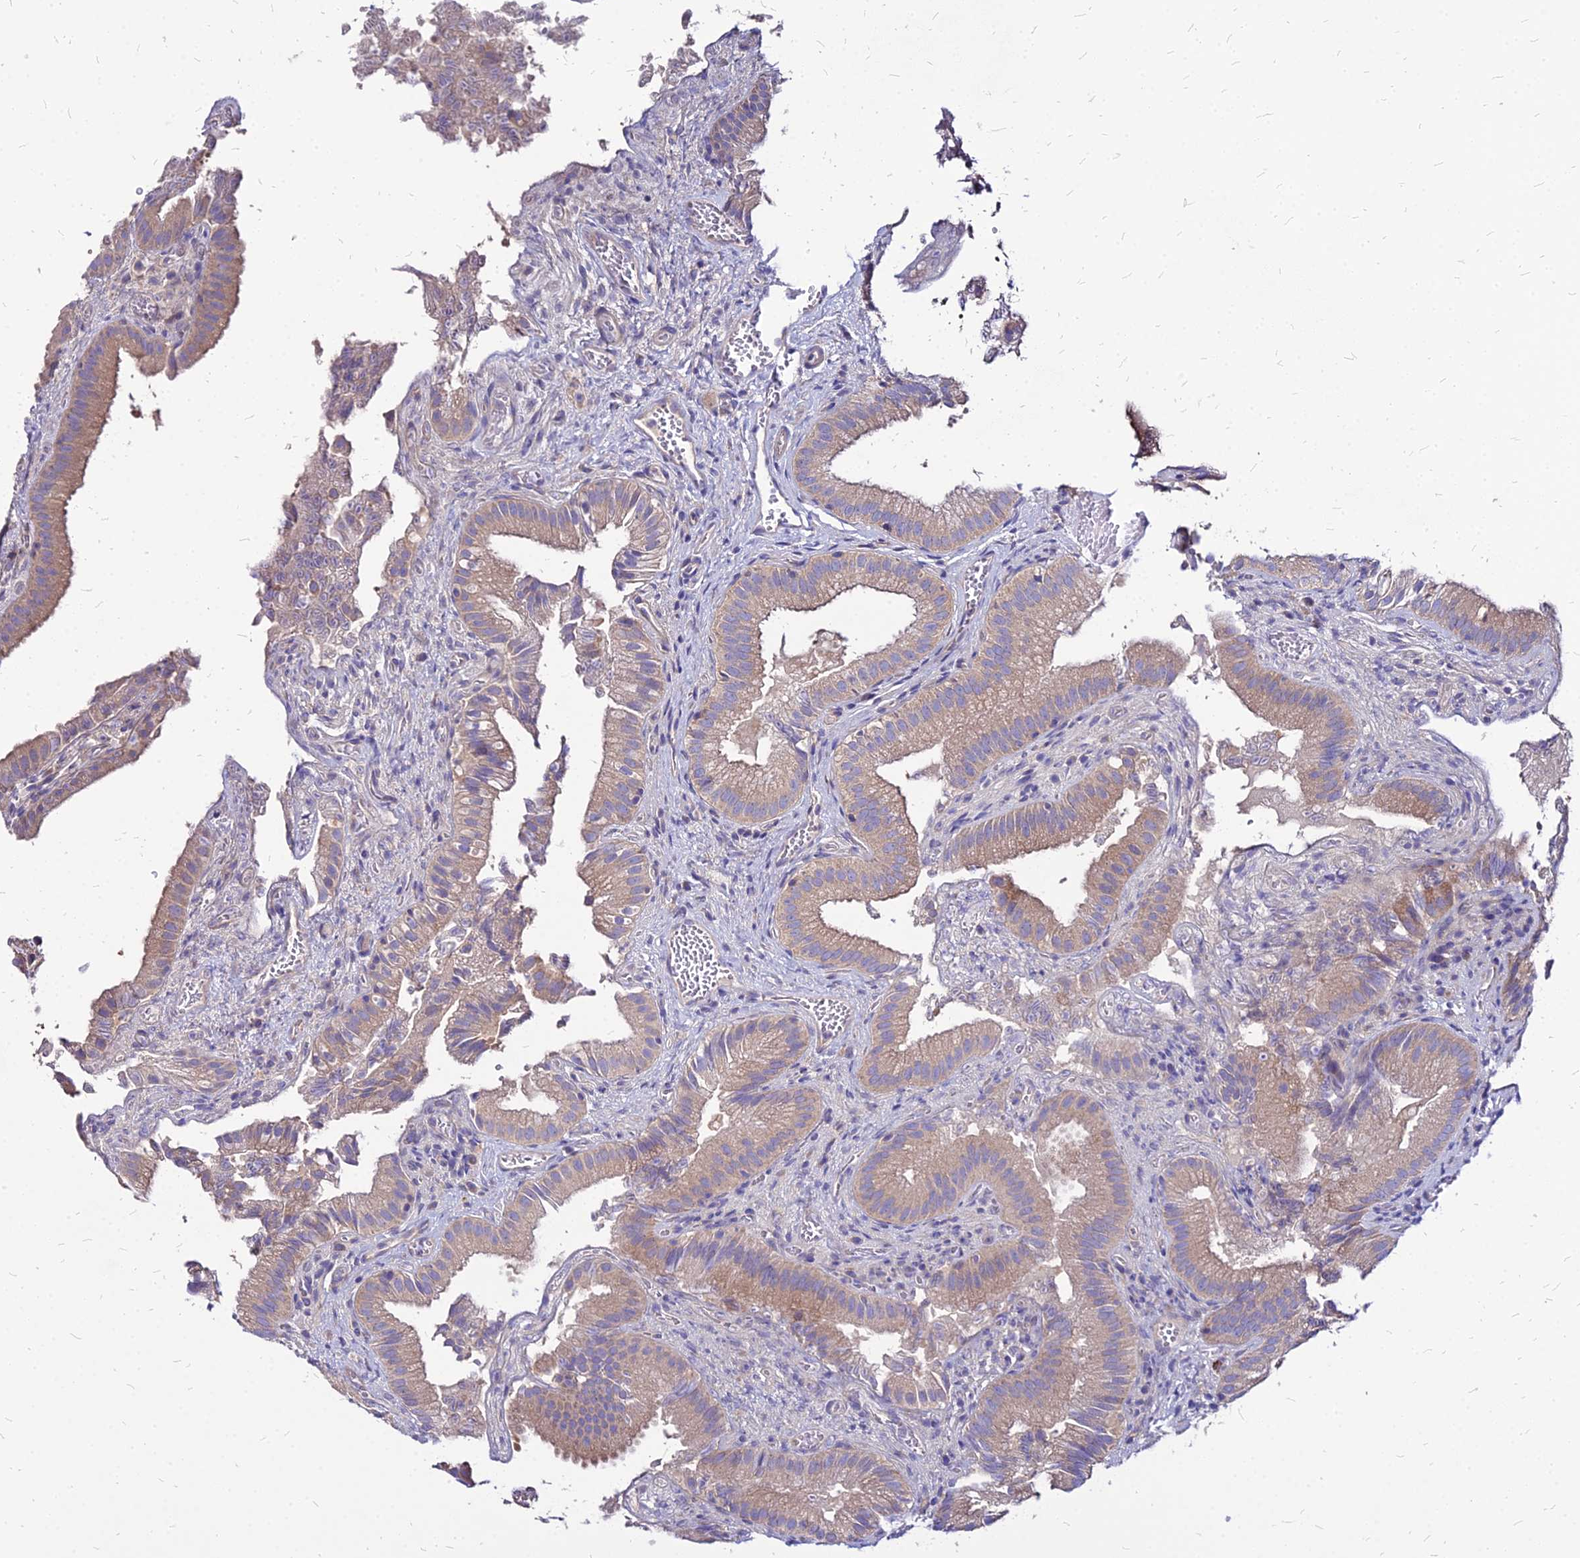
{"staining": {"intensity": "moderate", "quantity": ">75%", "location": "cytoplasmic/membranous"}, "tissue": "gallbladder", "cell_type": "Glandular cells", "image_type": "normal", "snomed": [{"axis": "morphology", "description": "Normal tissue, NOS"}, {"axis": "topography", "description": "Gallbladder"}], "caption": "The histopathology image exhibits a brown stain indicating the presence of a protein in the cytoplasmic/membranous of glandular cells in gallbladder. Using DAB (brown) and hematoxylin (blue) stains, captured at high magnification using brightfield microscopy.", "gene": "COMMD10", "patient": {"sex": "female", "age": 30}}